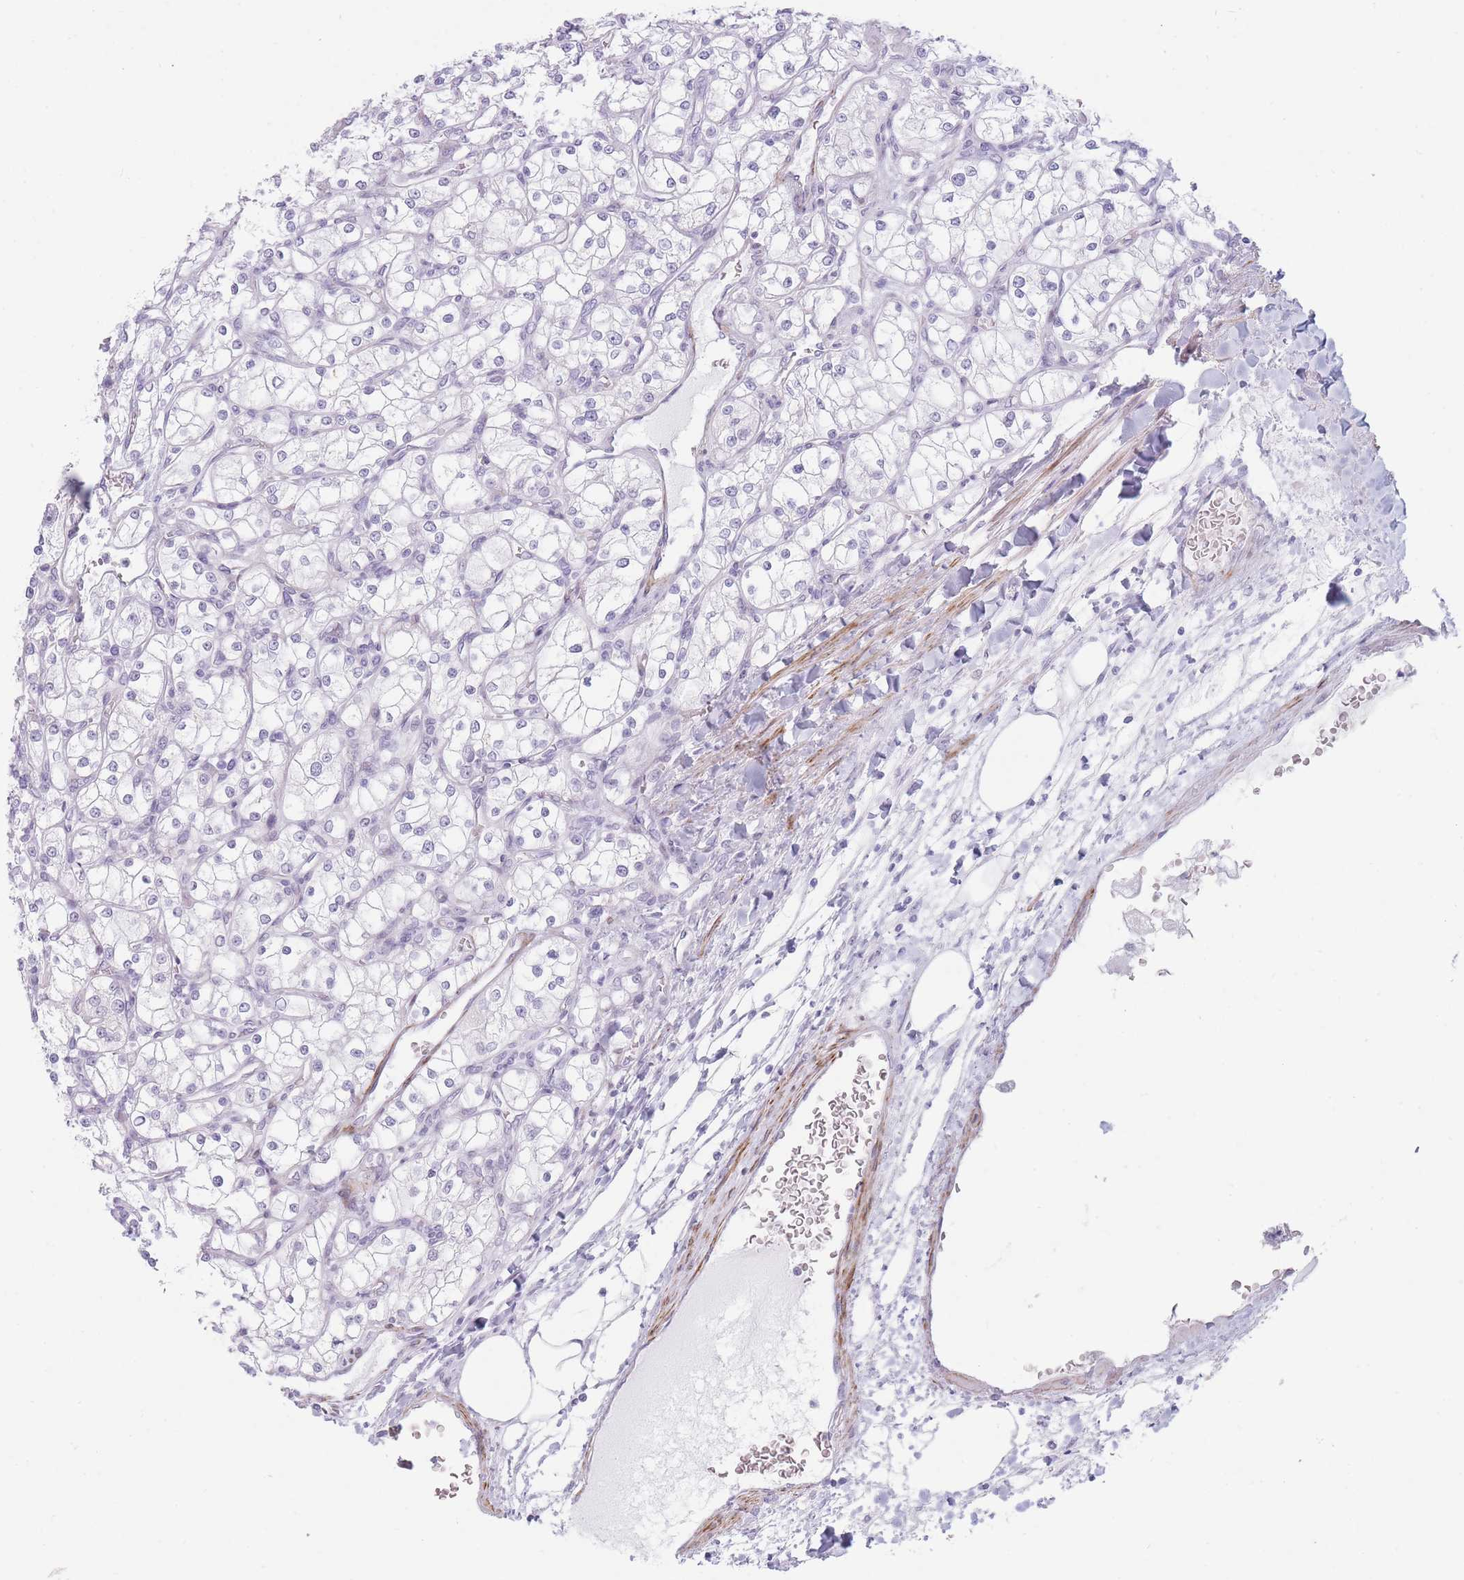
{"staining": {"intensity": "negative", "quantity": "none", "location": "none"}, "tissue": "renal cancer", "cell_type": "Tumor cells", "image_type": "cancer", "snomed": [{"axis": "morphology", "description": "Adenocarcinoma, NOS"}, {"axis": "topography", "description": "Kidney"}], "caption": "Immunohistochemistry (IHC) of human renal cancer (adenocarcinoma) exhibits no positivity in tumor cells.", "gene": "IFNA6", "patient": {"sex": "male", "age": 80}}